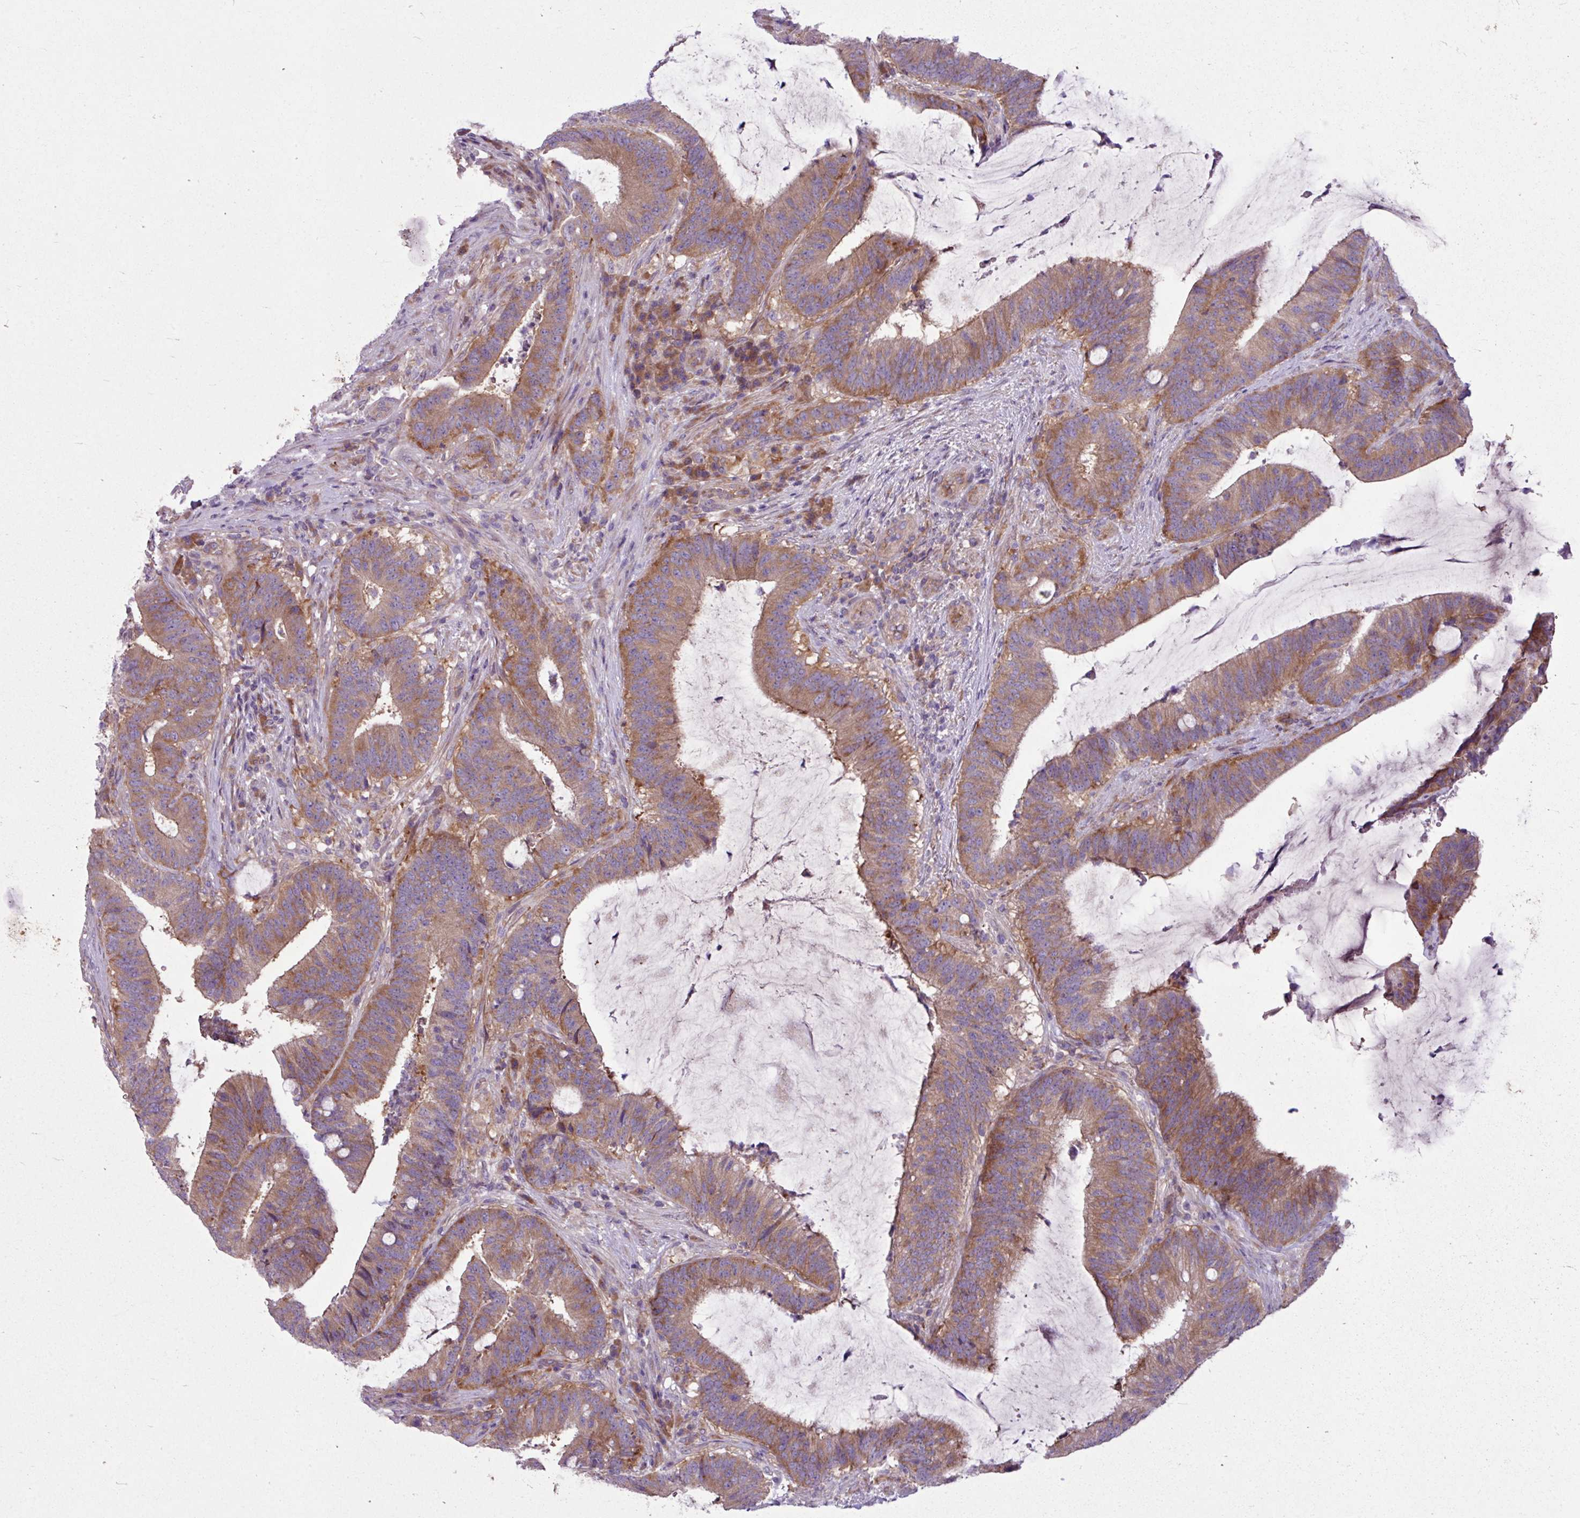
{"staining": {"intensity": "moderate", "quantity": ">75%", "location": "cytoplasmic/membranous"}, "tissue": "colorectal cancer", "cell_type": "Tumor cells", "image_type": "cancer", "snomed": [{"axis": "morphology", "description": "Adenocarcinoma, NOS"}, {"axis": "topography", "description": "Colon"}], "caption": "This is an image of immunohistochemistry staining of colorectal adenocarcinoma, which shows moderate positivity in the cytoplasmic/membranous of tumor cells.", "gene": "MROH2A", "patient": {"sex": "female", "age": 43}}